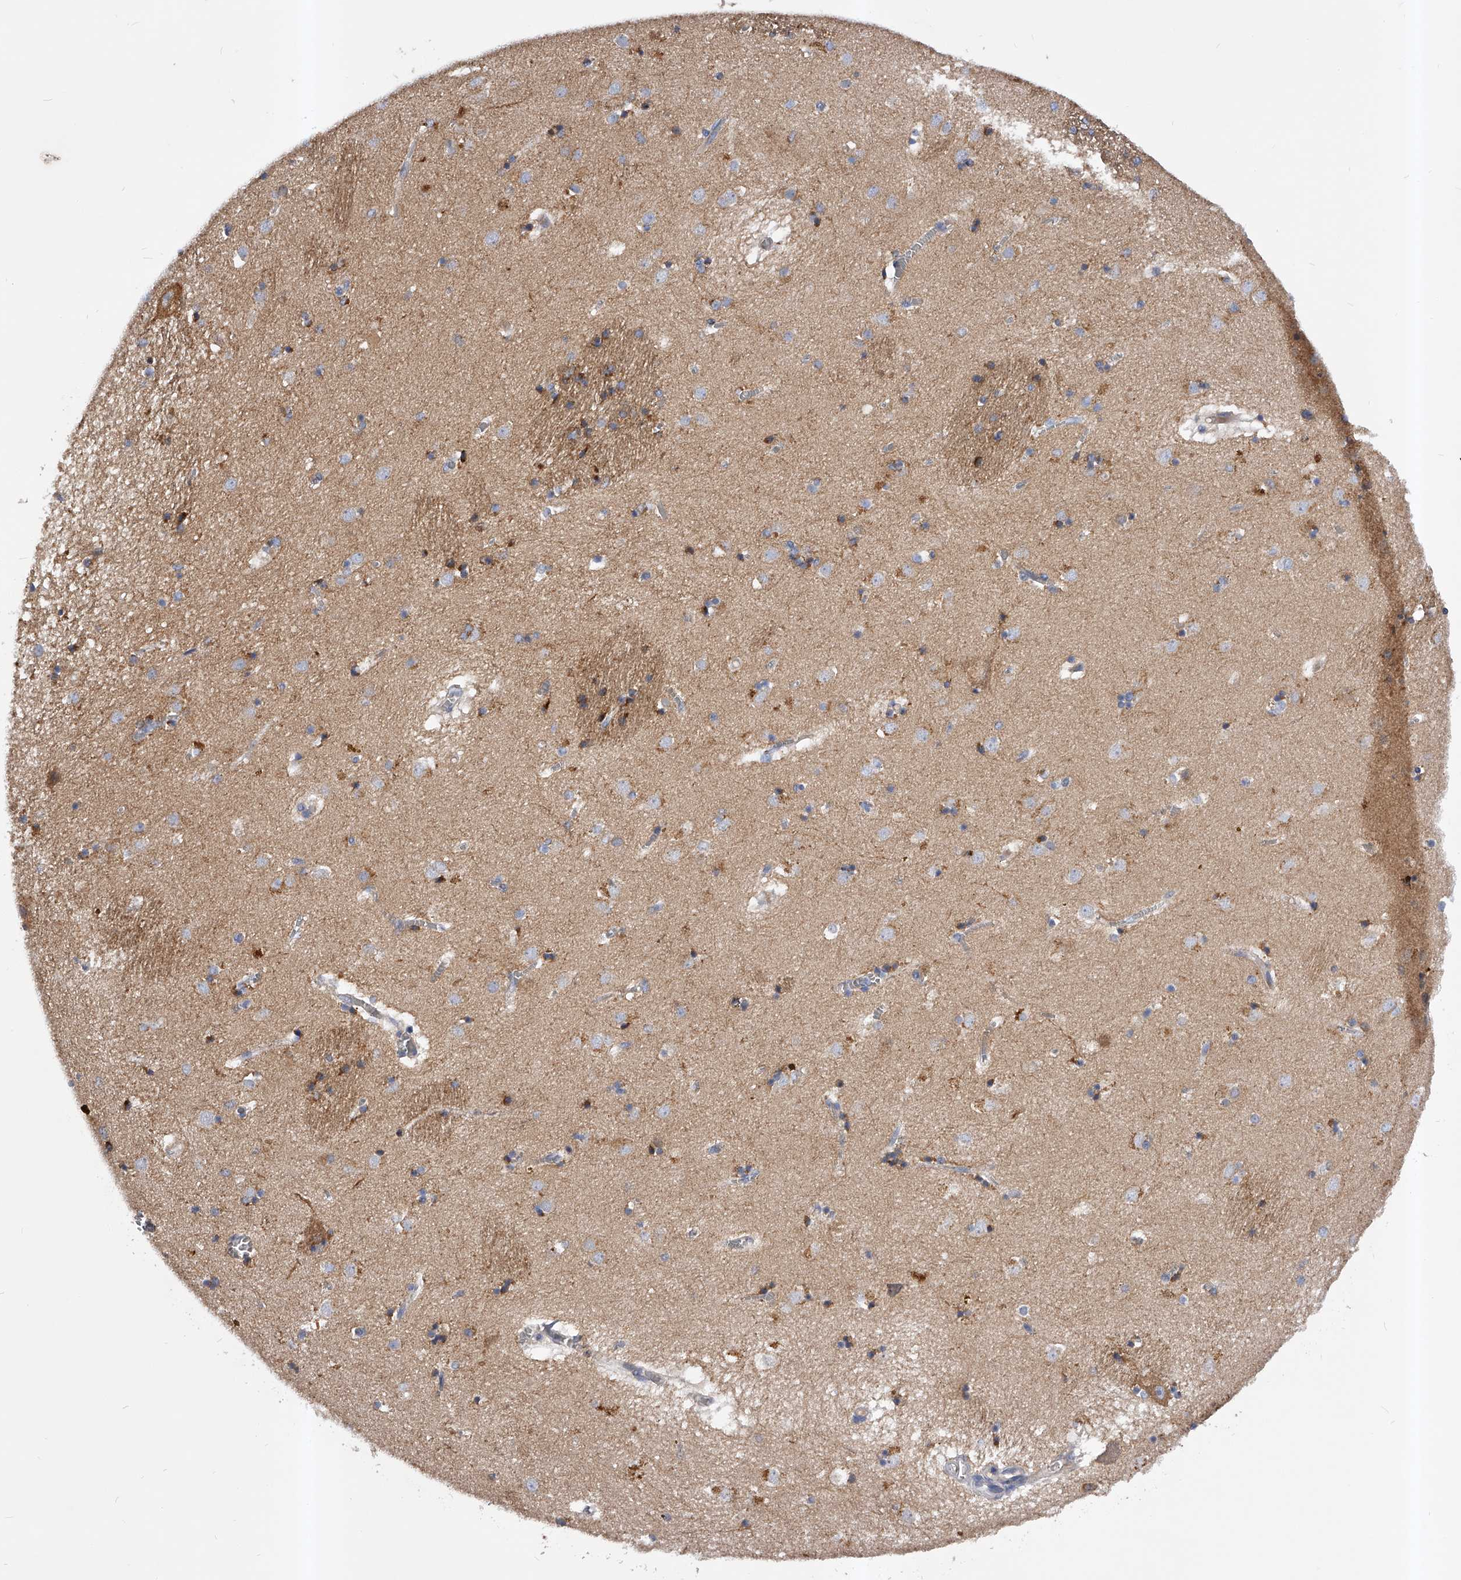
{"staining": {"intensity": "moderate", "quantity": "<25%", "location": "cytoplasmic/membranous"}, "tissue": "caudate", "cell_type": "Glial cells", "image_type": "normal", "snomed": [{"axis": "morphology", "description": "Normal tissue, NOS"}, {"axis": "topography", "description": "Lateral ventricle wall"}], "caption": "DAB (3,3'-diaminobenzidine) immunohistochemical staining of normal caudate shows moderate cytoplasmic/membranous protein positivity in about <25% of glial cells. (Brightfield microscopy of DAB IHC at high magnification).", "gene": "ARL4C", "patient": {"sex": "male", "age": 70}}